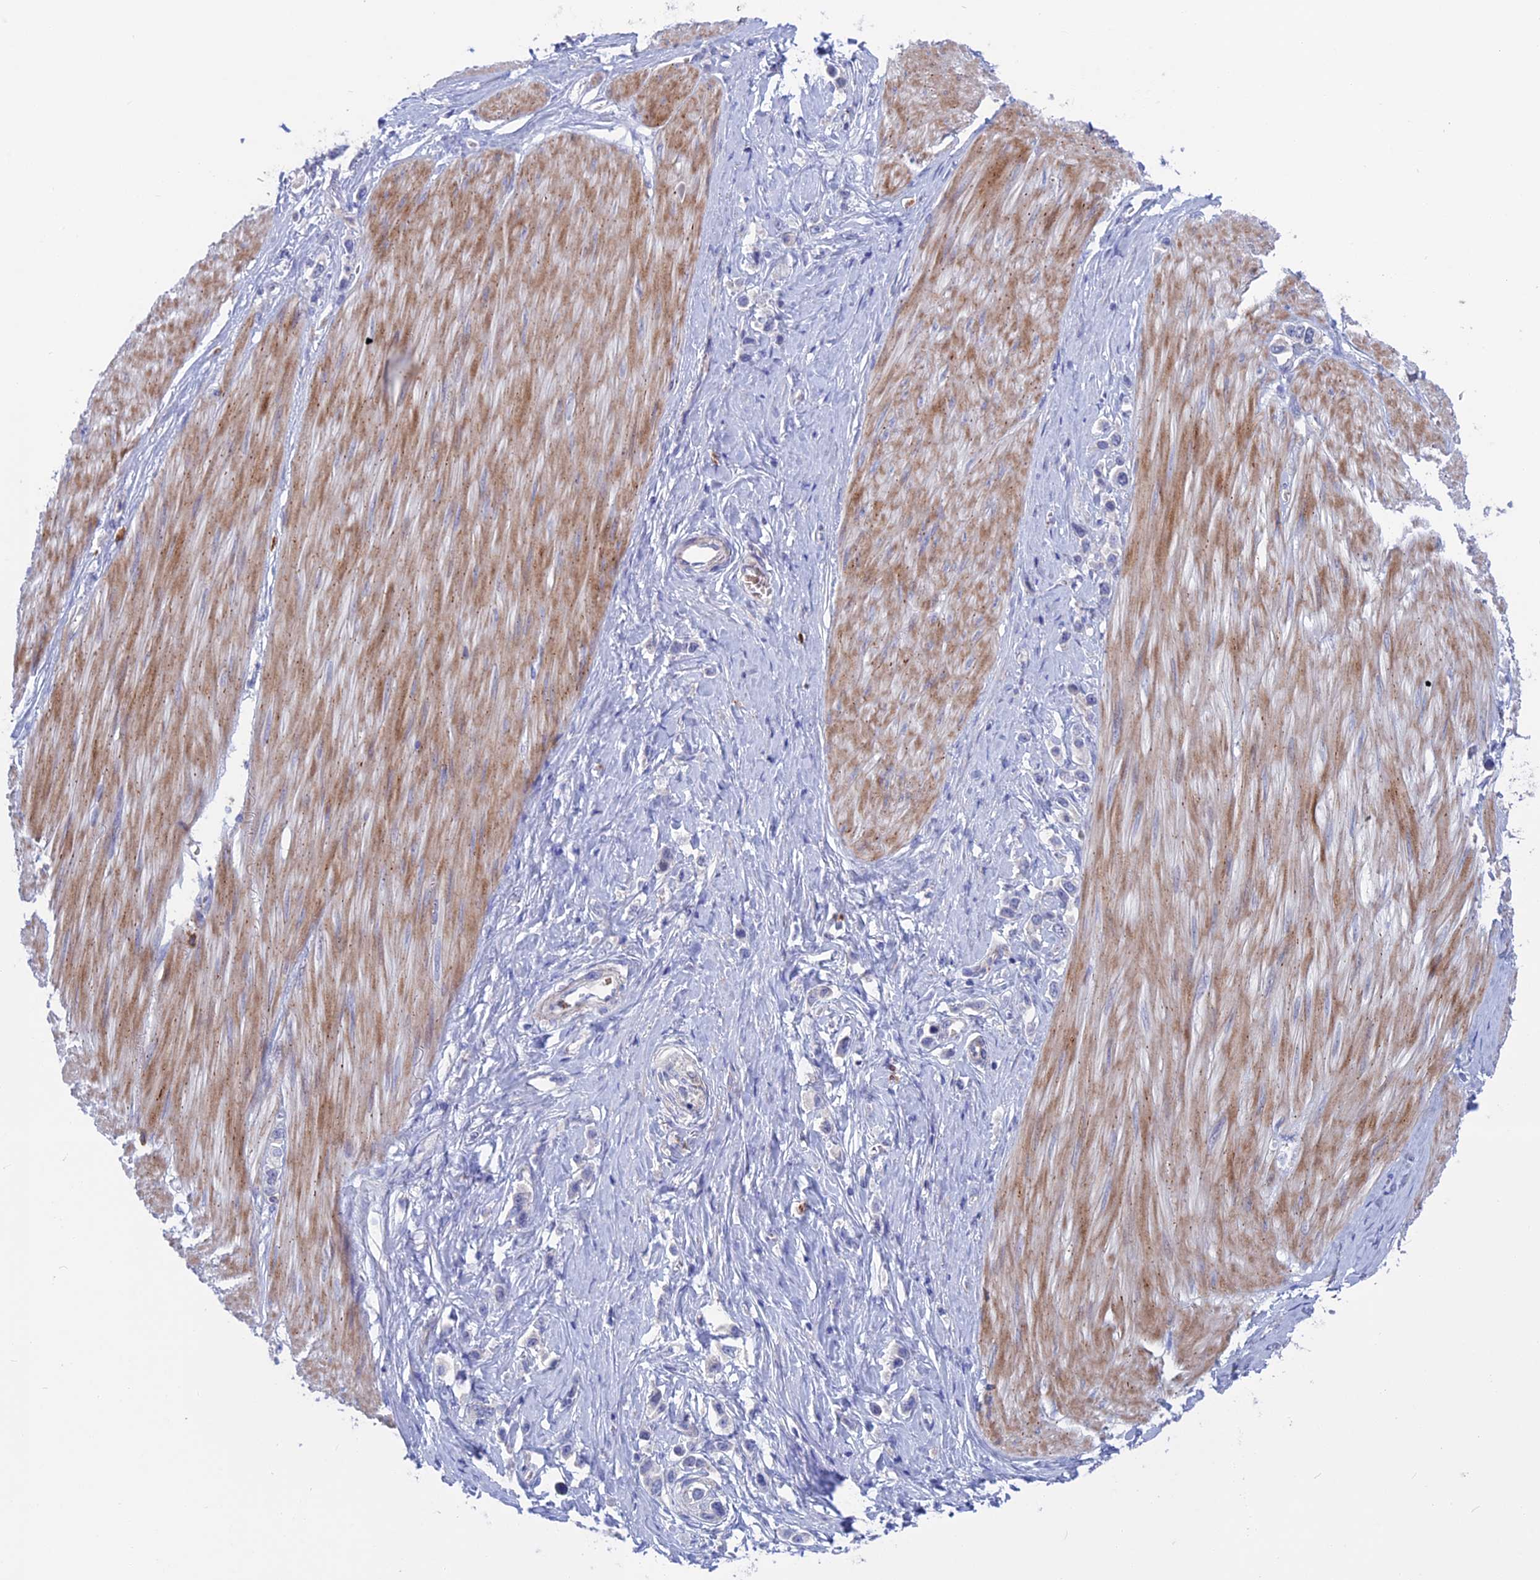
{"staining": {"intensity": "negative", "quantity": "none", "location": "none"}, "tissue": "stomach cancer", "cell_type": "Tumor cells", "image_type": "cancer", "snomed": [{"axis": "morphology", "description": "Adenocarcinoma, NOS"}, {"axis": "topography", "description": "Stomach"}], "caption": "Stomach cancer was stained to show a protein in brown. There is no significant staining in tumor cells. (Stains: DAB (3,3'-diaminobenzidine) immunohistochemistry with hematoxylin counter stain, Microscopy: brightfield microscopy at high magnification).", "gene": "SLC2A6", "patient": {"sex": "female", "age": 65}}